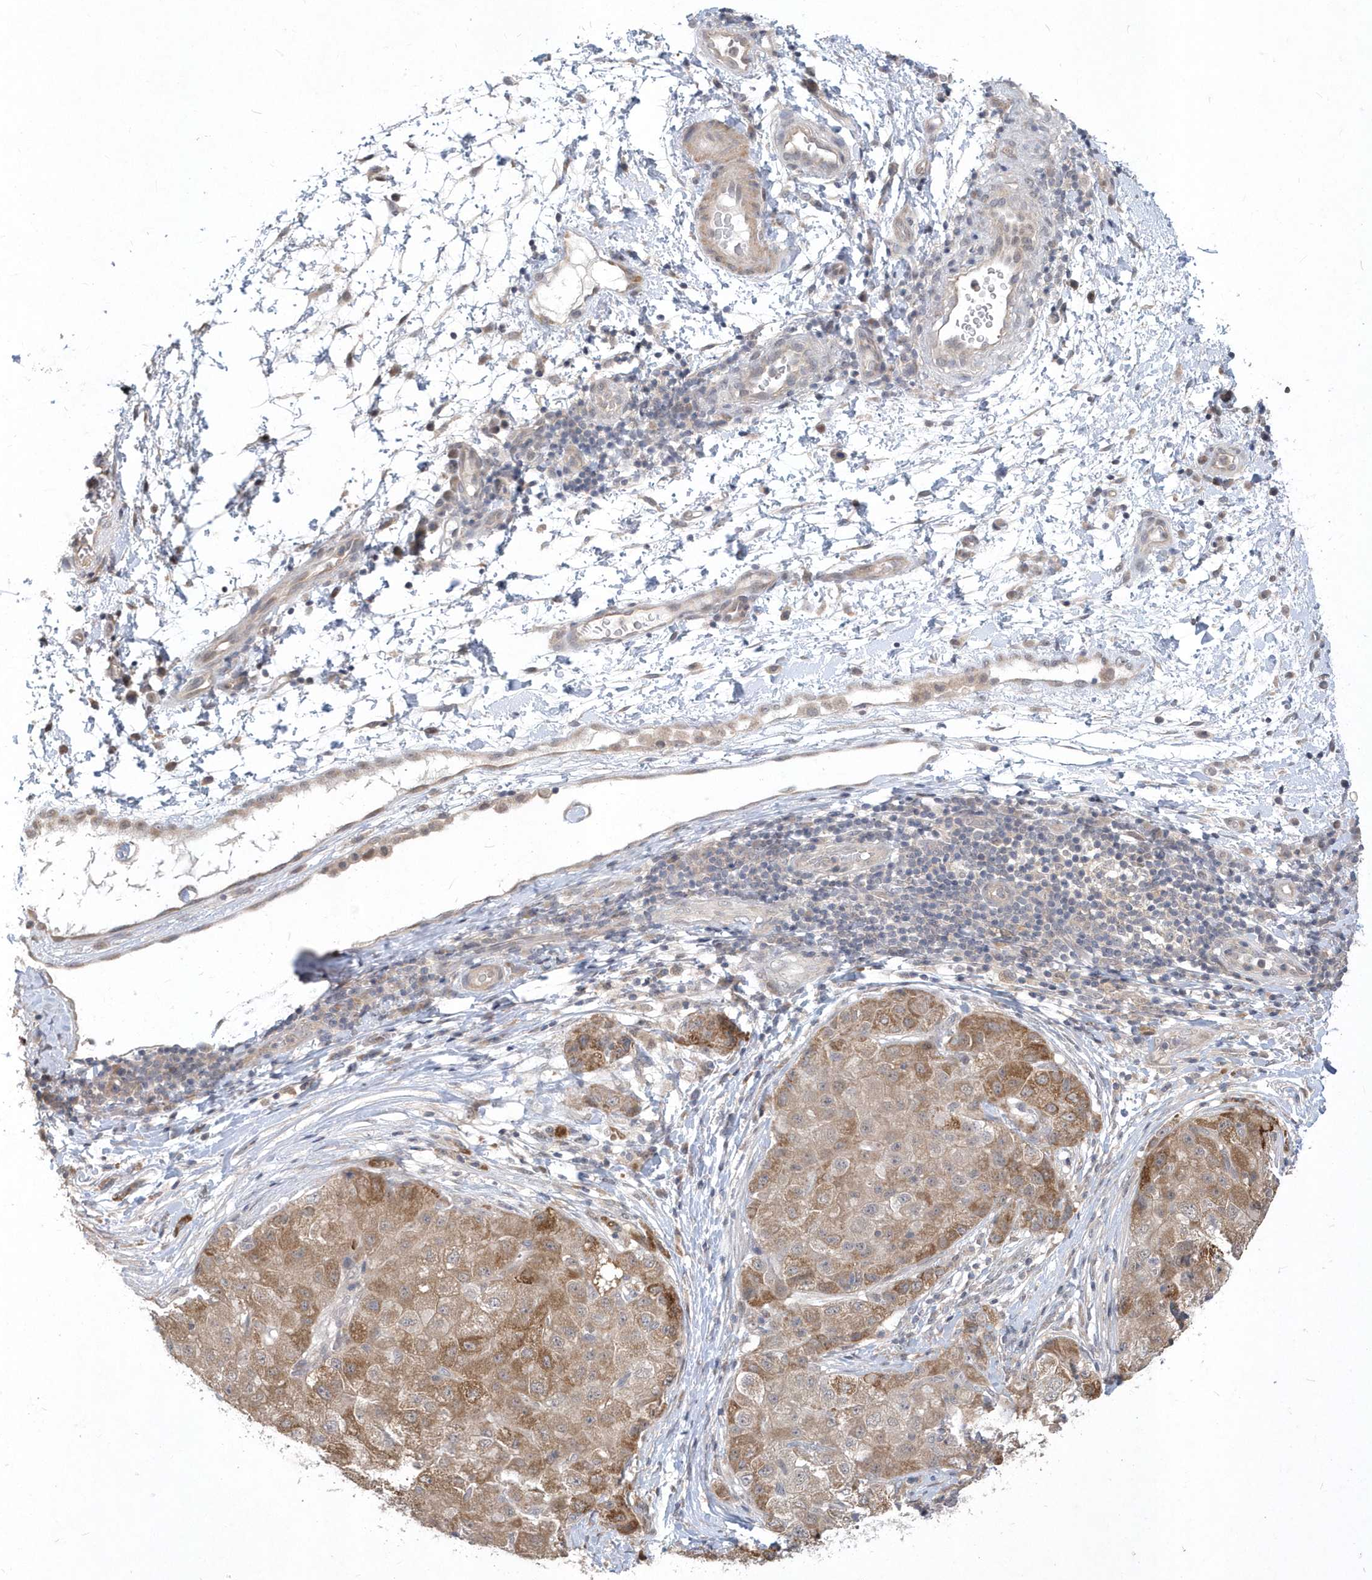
{"staining": {"intensity": "moderate", "quantity": ">75%", "location": "cytoplasmic/membranous"}, "tissue": "liver cancer", "cell_type": "Tumor cells", "image_type": "cancer", "snomed": [{"axis": "morphology", "description": "Carcinoma, Hepatocellular, NOS"}, {"axis": "topography", "description": "Liver"}], "caption": "This micrograph shows hepatocellular carcinoma (liver) stained with immunohistochemistry (IHC) to label a protein in brown. The cytoplasmic/membranous of tumor cells show moderate positivity for the protein. Nuclei are counter-stained blue.", "gene": "TSPEAR", "patient": {"sex": "male", "age": 80}}